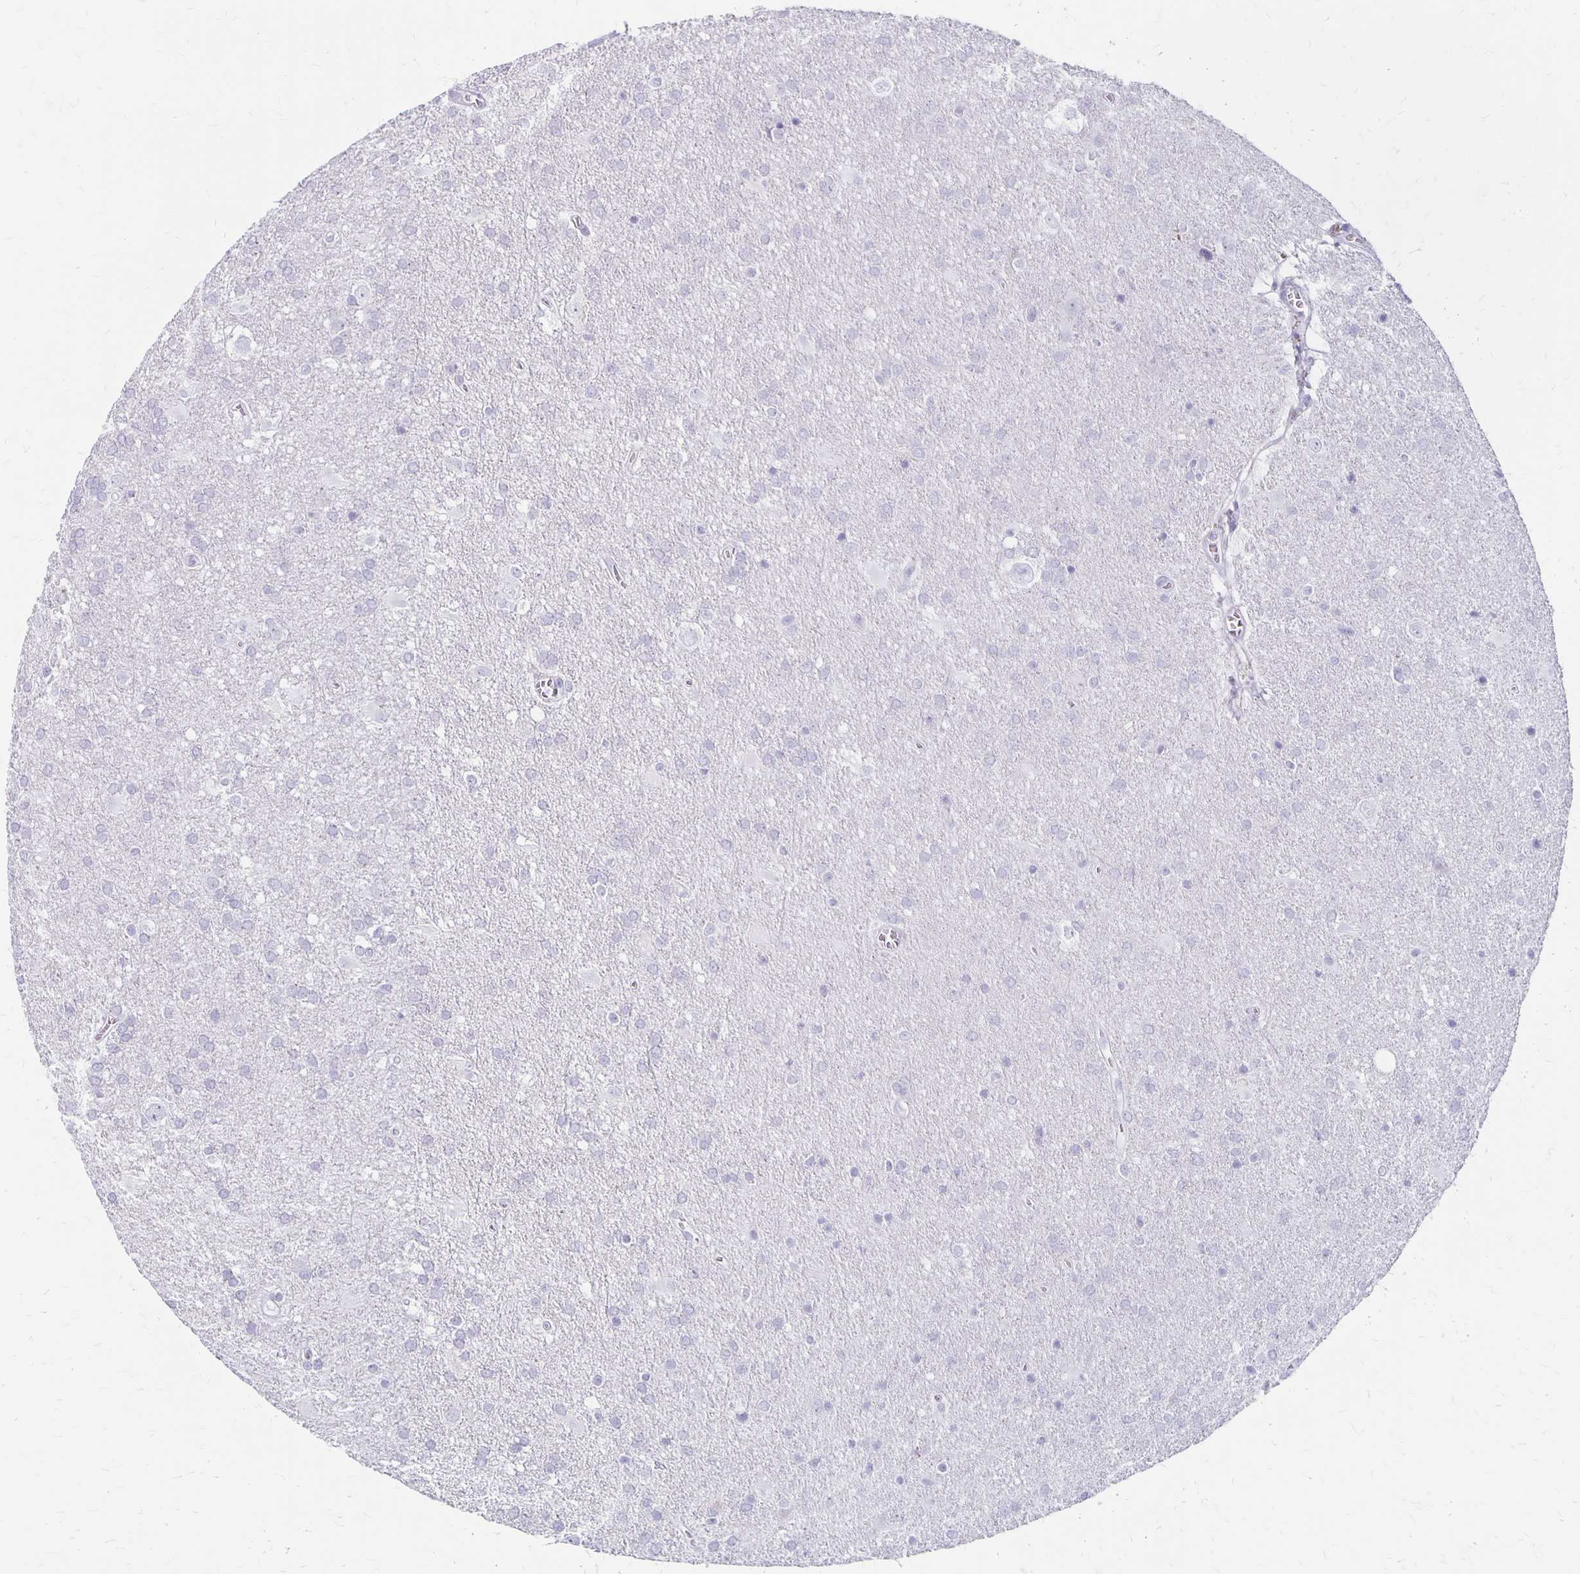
{"staining": {"intensity": "negative", "quantity": "none", "location": "none"}, "tissue": "glioma", "cell_type": "Tumor cells", "image_type": "cancer", "snomed": [{"axis": "morphology", "description": "Glioma, malignant, Low grade"}, {"axis": "topography", "description": "Brain"}], "caption": "DAB (3,3'-diaminobenzidine) immunohistochemical staining of malignant low-grade glioma displays no significant positivity in tumor cells.", "gene": "MAGEC2", "patient": {"sex": "male", "age": 66}}